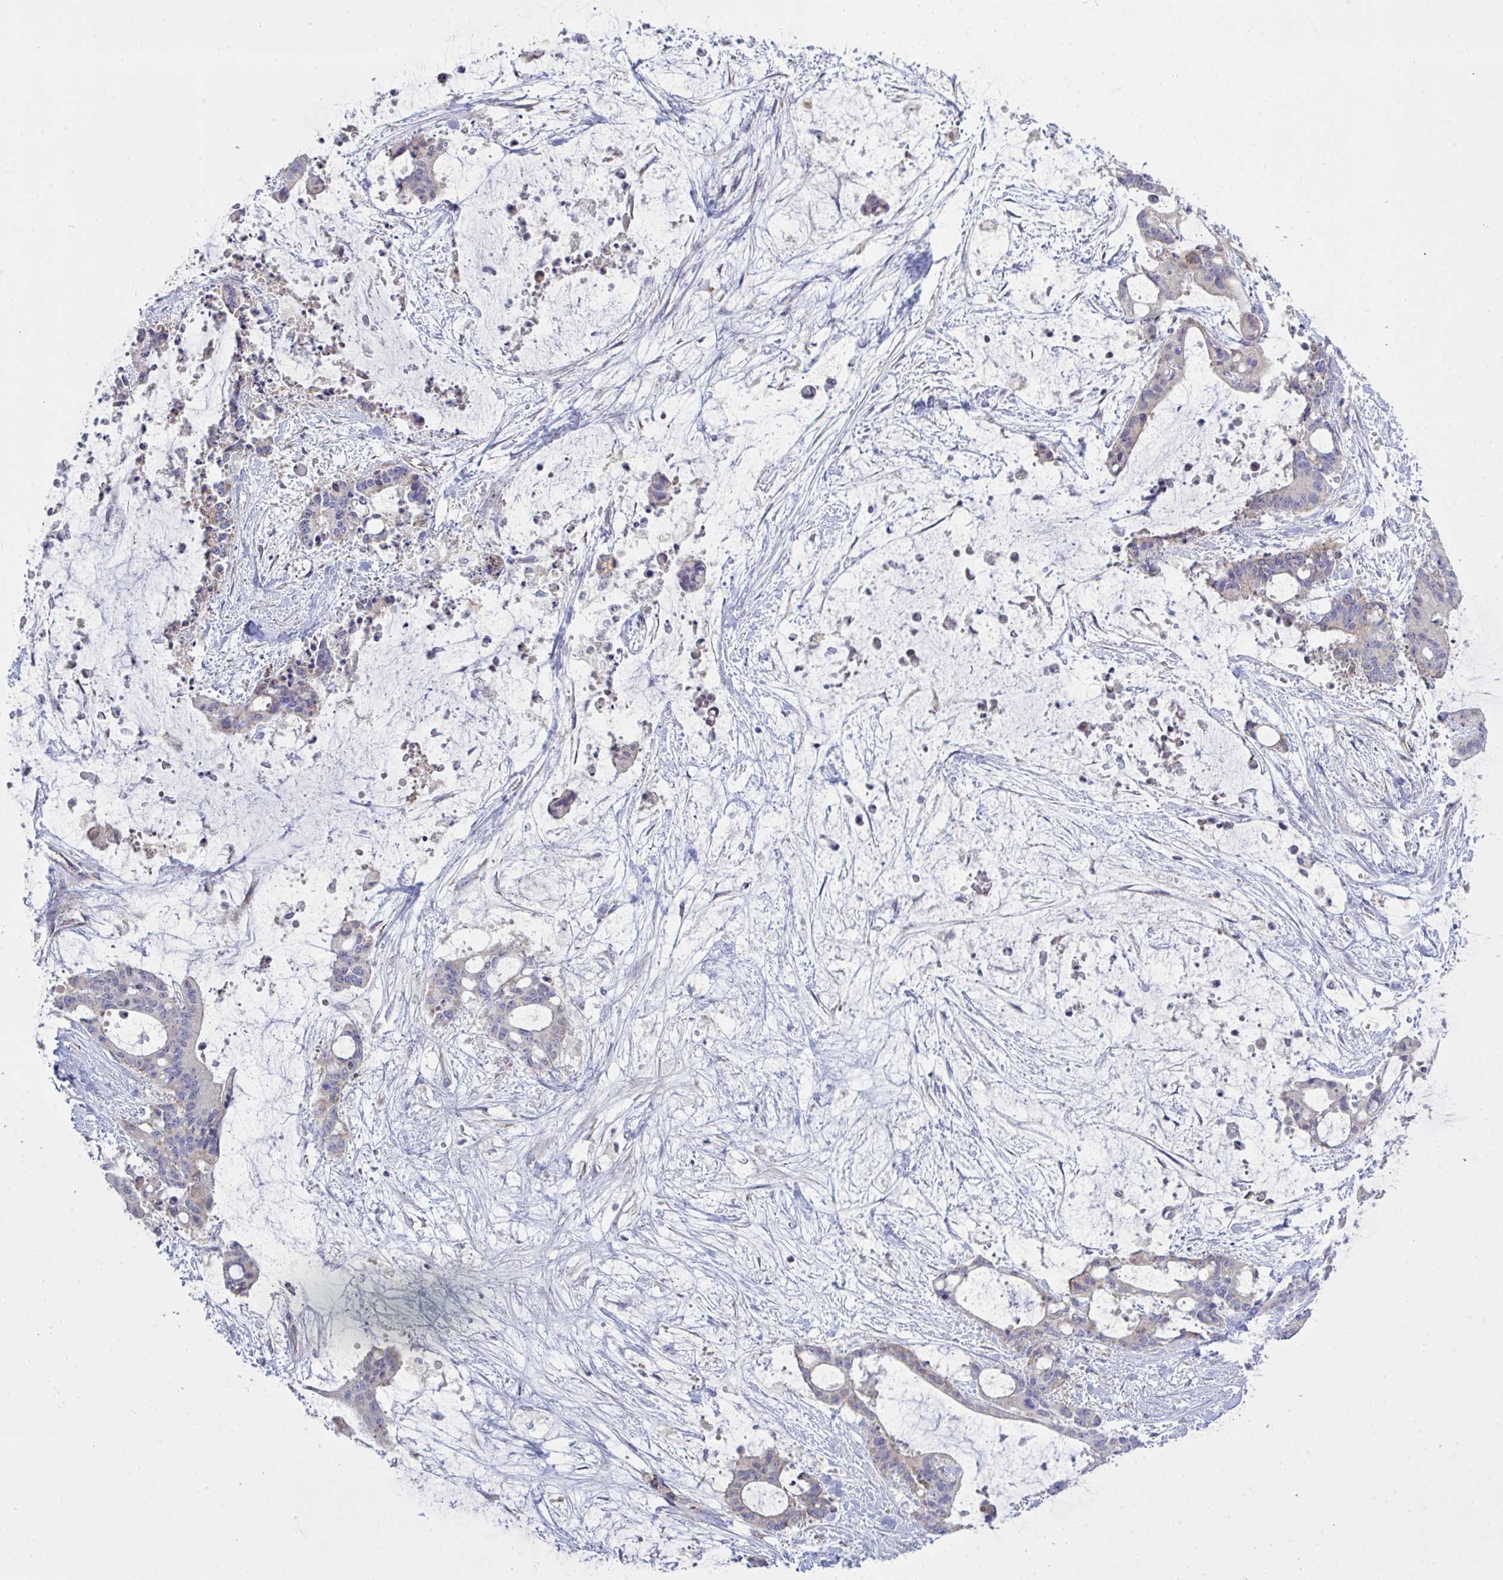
{"staining": {"intensity": "weak", "quantity": "<25%", "location": "cytoplasmic/membranous"}, "tissue": "liver cancer", "cell_type": "Tumor cells", "image_type": "cancer", "snomed": [{"axis": "morphology", "description": "Normal tissue, NOS"}, {"axis": "morphology", "description": "Cholangiocarcinoma"}, {"axis": "topography", "description": "Liver"}, {"axis": "topography", "description": "Peripheral nerve tissue"}], "caption": "High power microscopy image of an immunohistochemistry micrograph of liver cancer, revealing no significant staining in tumor cells. The staining is performed using DAB brown chromogen with nuclei counter-stained in using hematoxylin.", "gene": "NDUFA7", "patient": {"sex": "female", "age": 73}}